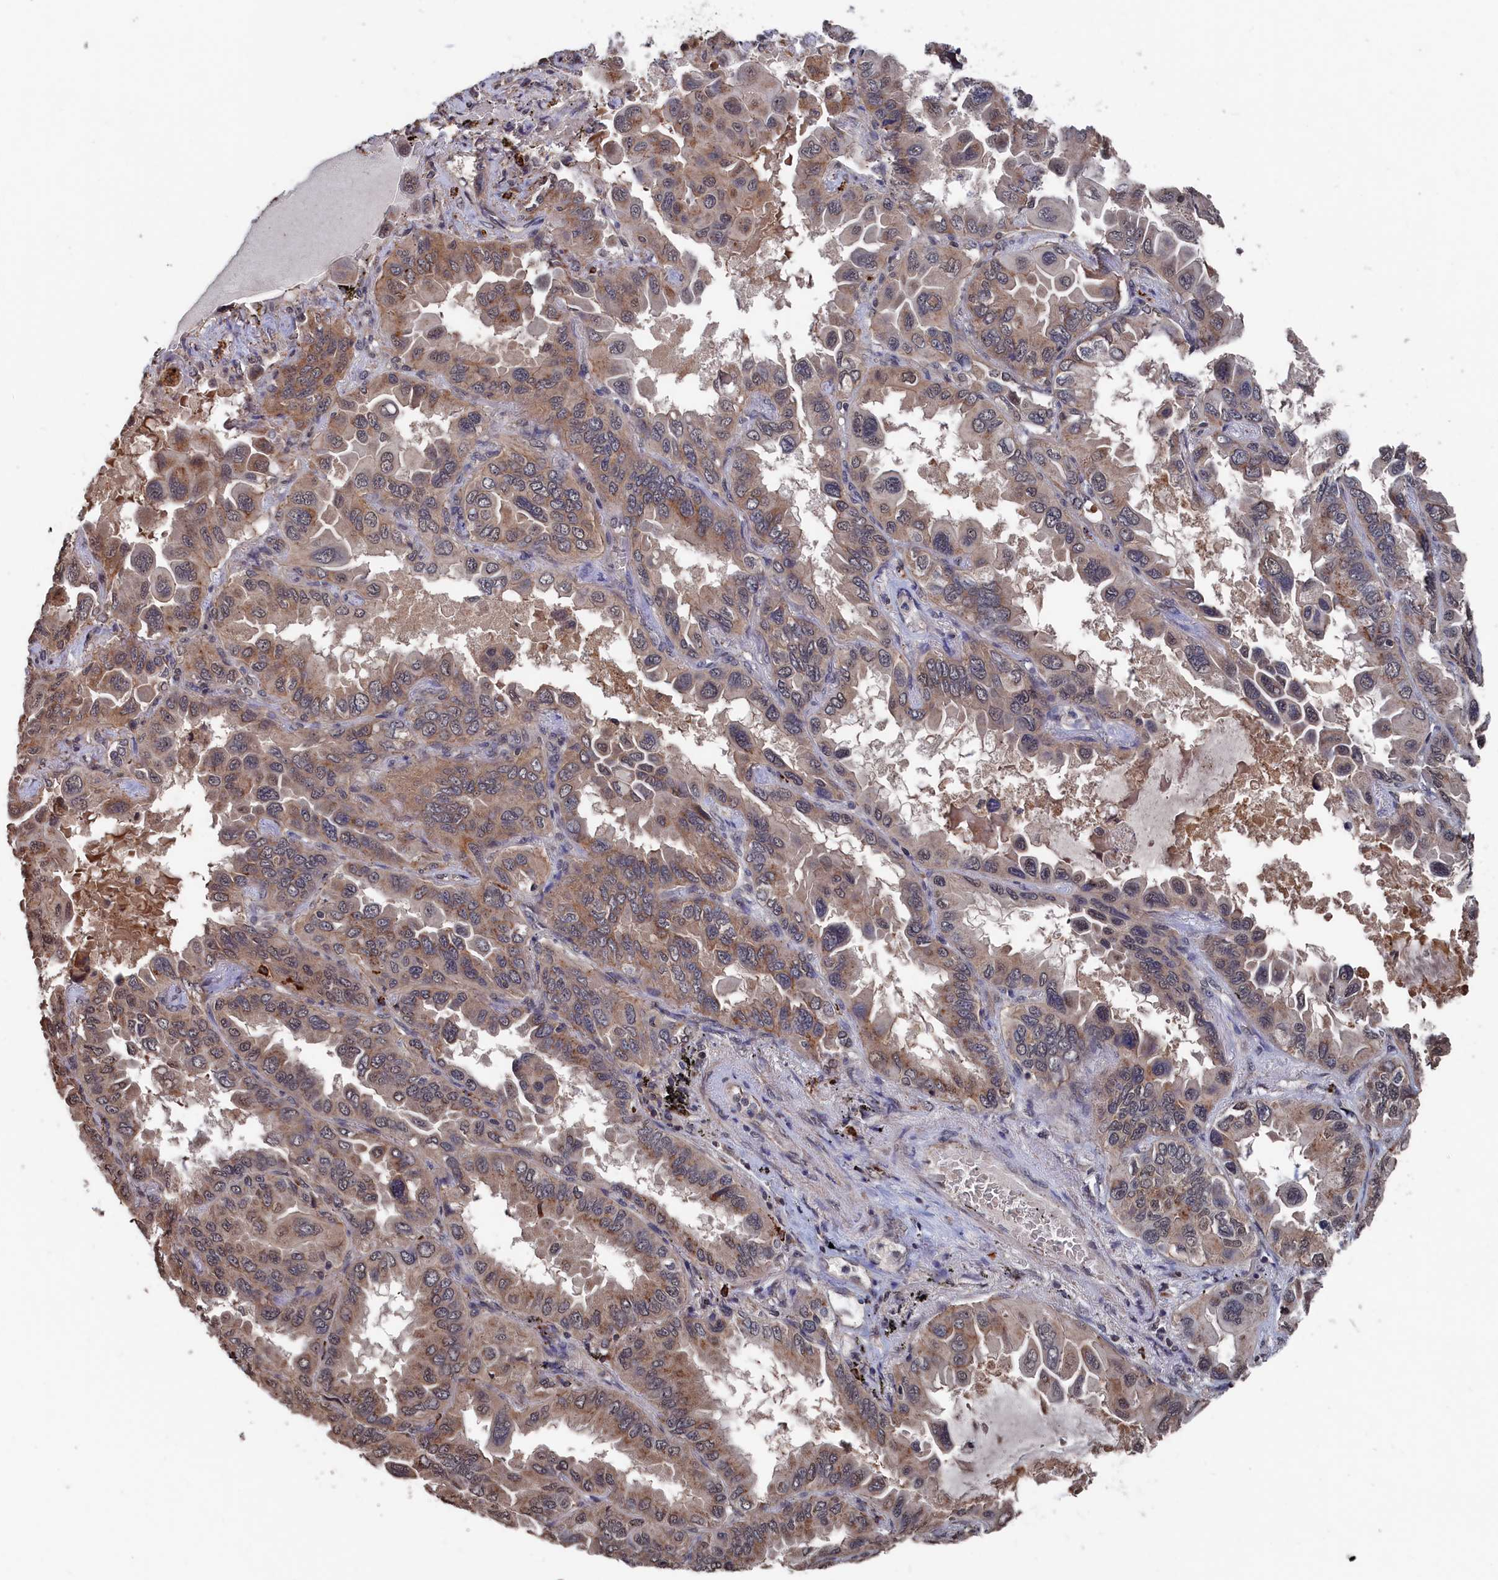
{"staining": {"intensity": "weak", "quantity": "25%-75%", "location": "cytoplasmic/membranous,nuclear"}, "tissue": "lung cancer", "cell_type": "Tumor cells", "image_type": "cancer", "snomed": [{"axis": "morphology", "description": "Adenocarcinoma, NOS"}, {"axis": "topography", "description": "Lung"}], "caption": "A brown stain labels weak cytoplasmic/membranous and nuclear positivity of a protein in lung adenocarcinoma tumor cells. (DAB IHC, brown staining for protein, blue staining for nuclei).", "gene": "PDE12", "patient": {"sex": "male", "age": 64}}